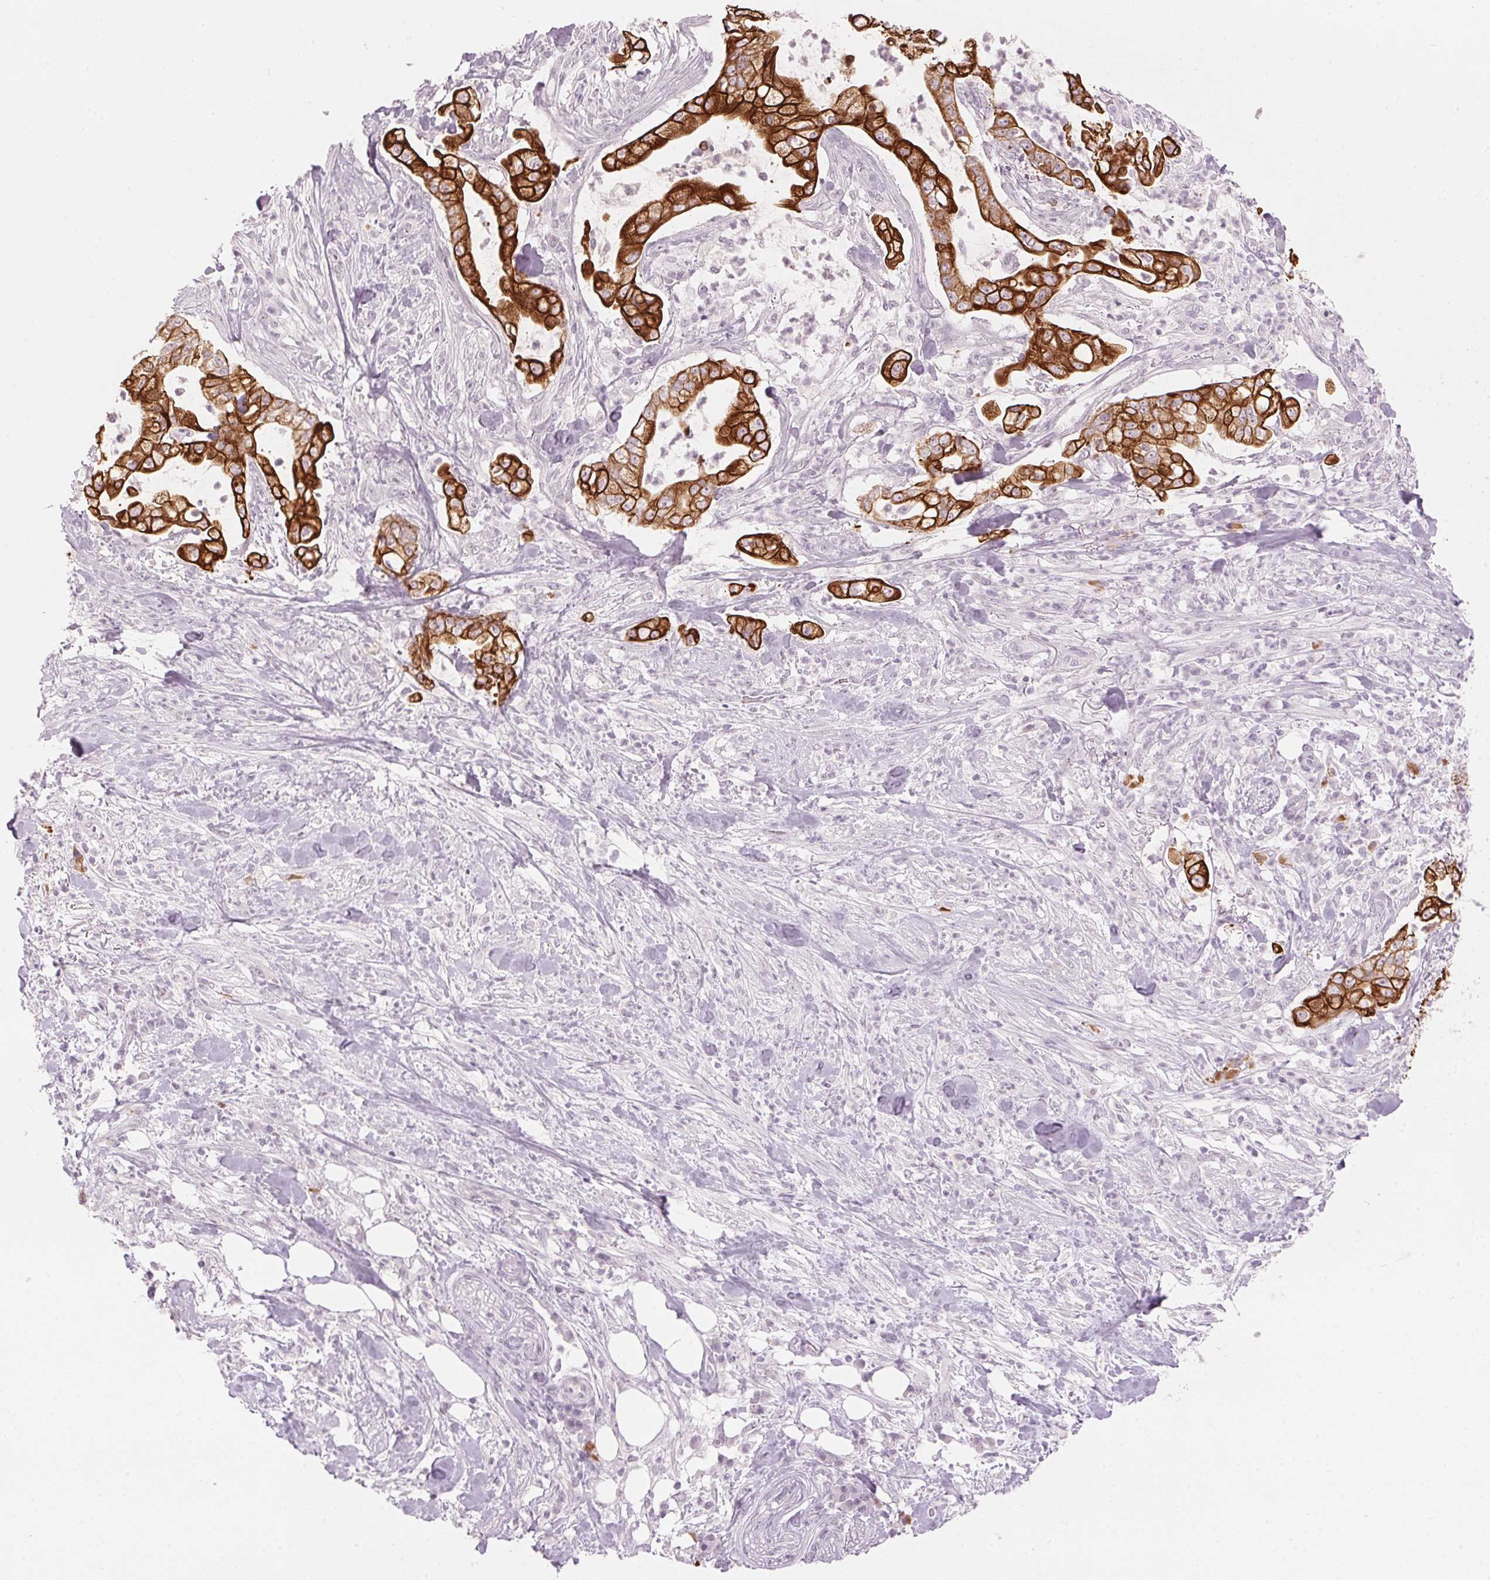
{"staining": {"intensity": "strong", "quantity": ">75%", "location": "cytoplasmic/membranous"}, "tissue": "pancreatic cancer", "cell_type": "Tumor cells", "image_type": "cancer", "snomed": [{"axis": "morphology", "description": "Adenocarcinoma, NOS"}, {"axis": "topography", "description": "Pancreas"}], "caption": "Adenocarcinoma (pancreatic) tissue displays strong cytoplasmic/membranous staining in about >75% of tumor cells", "gene": "SCTR", "patient": {"sex": "female", "age": 69}}